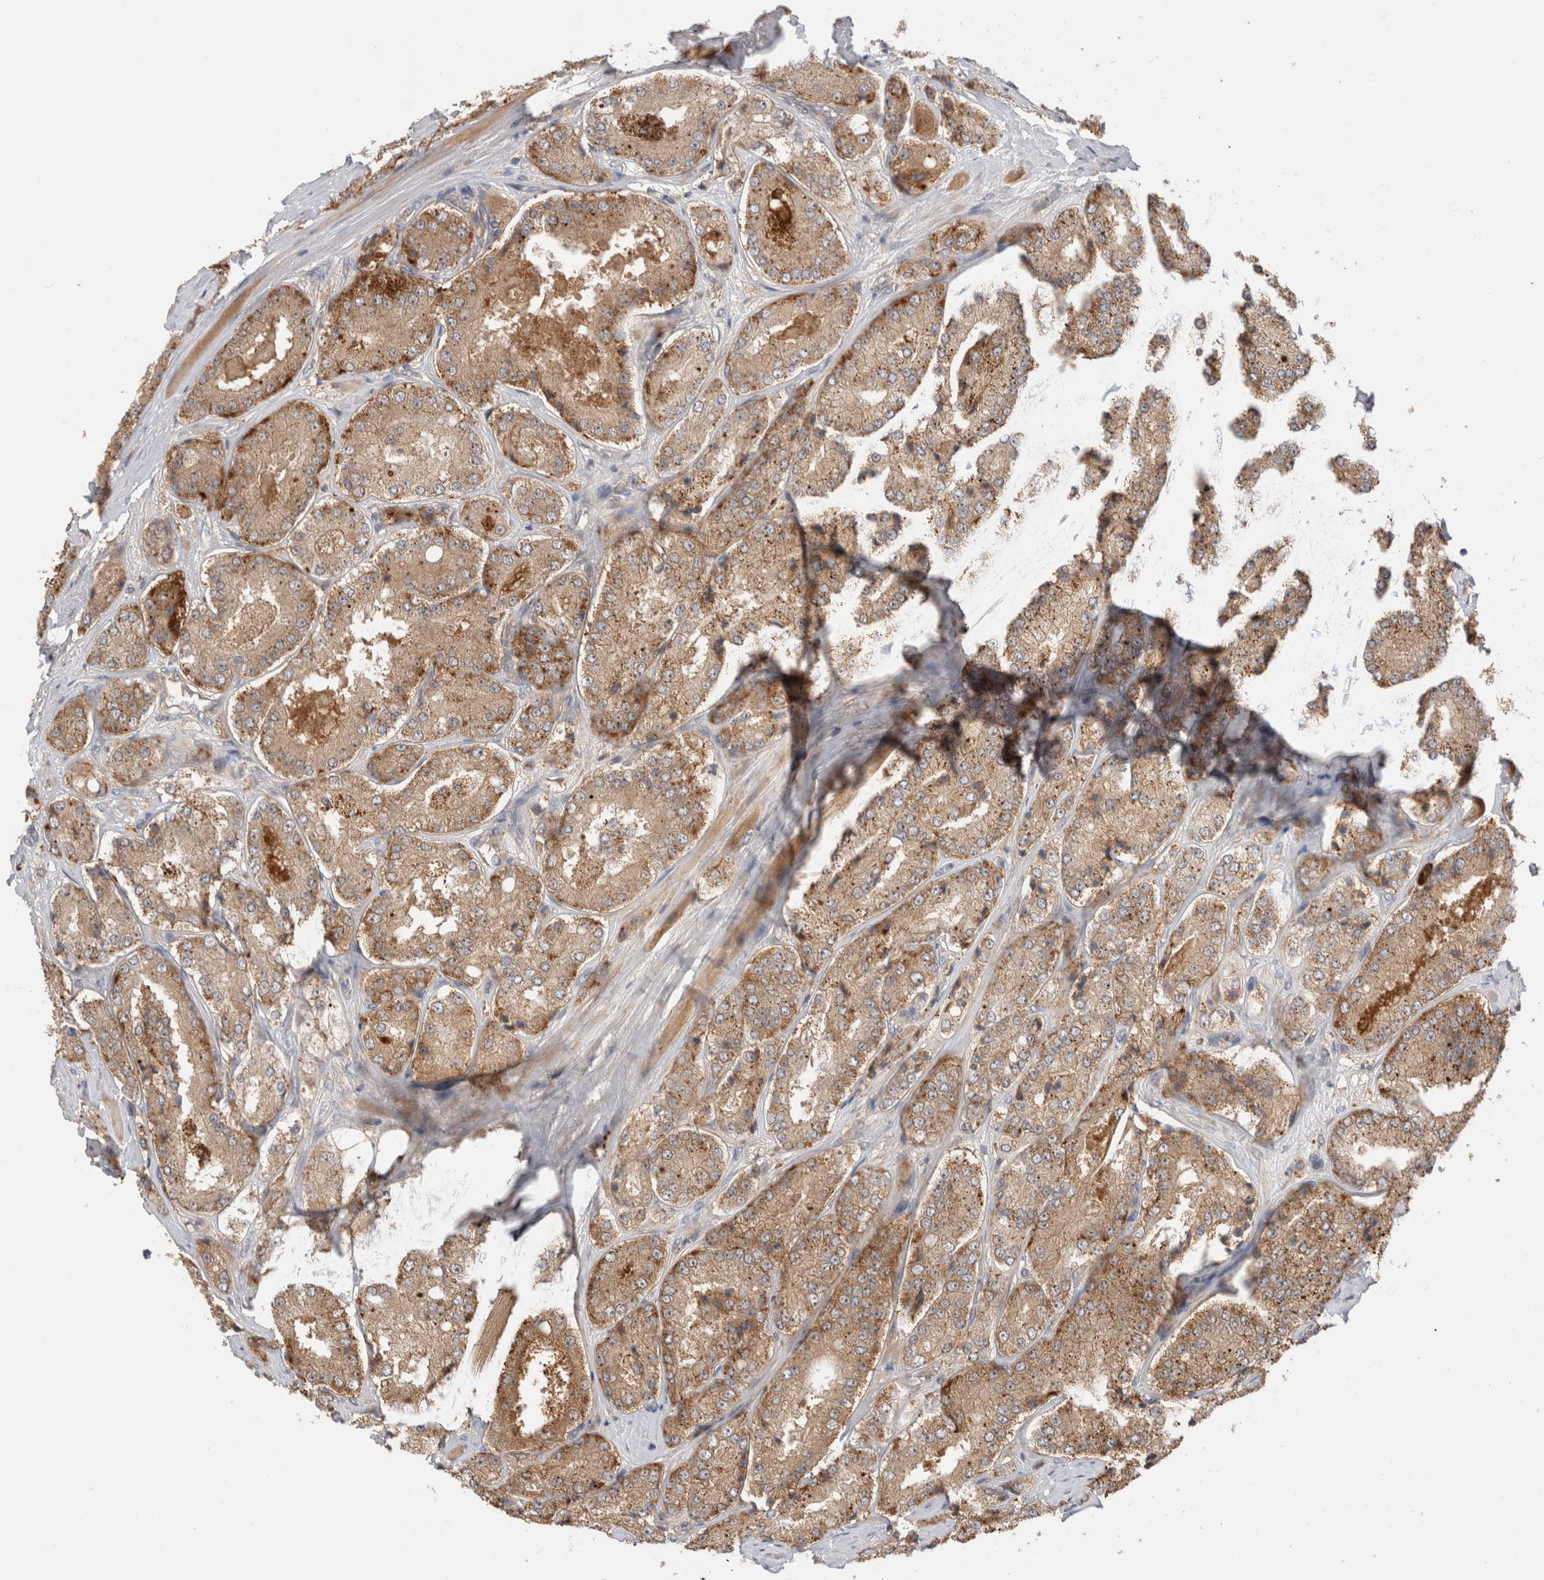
{"staining": {"intensity": "moderate", "quantity": ">75%", "location": "cytoplasmic/membranous"}, "tissue": "prostate cancer", "cell_type": "Tumor cells", "image_type": "cancer", "snomed": [{"axis": "morphology", "description": "Adenocarcinoma, High grade"}, {"axis": "topography", "description": "Prostate"}], "caption": "IHC histopathology image of neoplastic tissue: human prostate cancer (high-grade adenocarcinoma) stained using immunohistochemistry reveals medium levels of moderate protein expression localized specifically in the cytoplasmic/membranous of tumor cells, appearing as a cytoplasmic/membranous brown color.", "gene": "VPS28", "patient": {"sex": "male", "age": 65}}